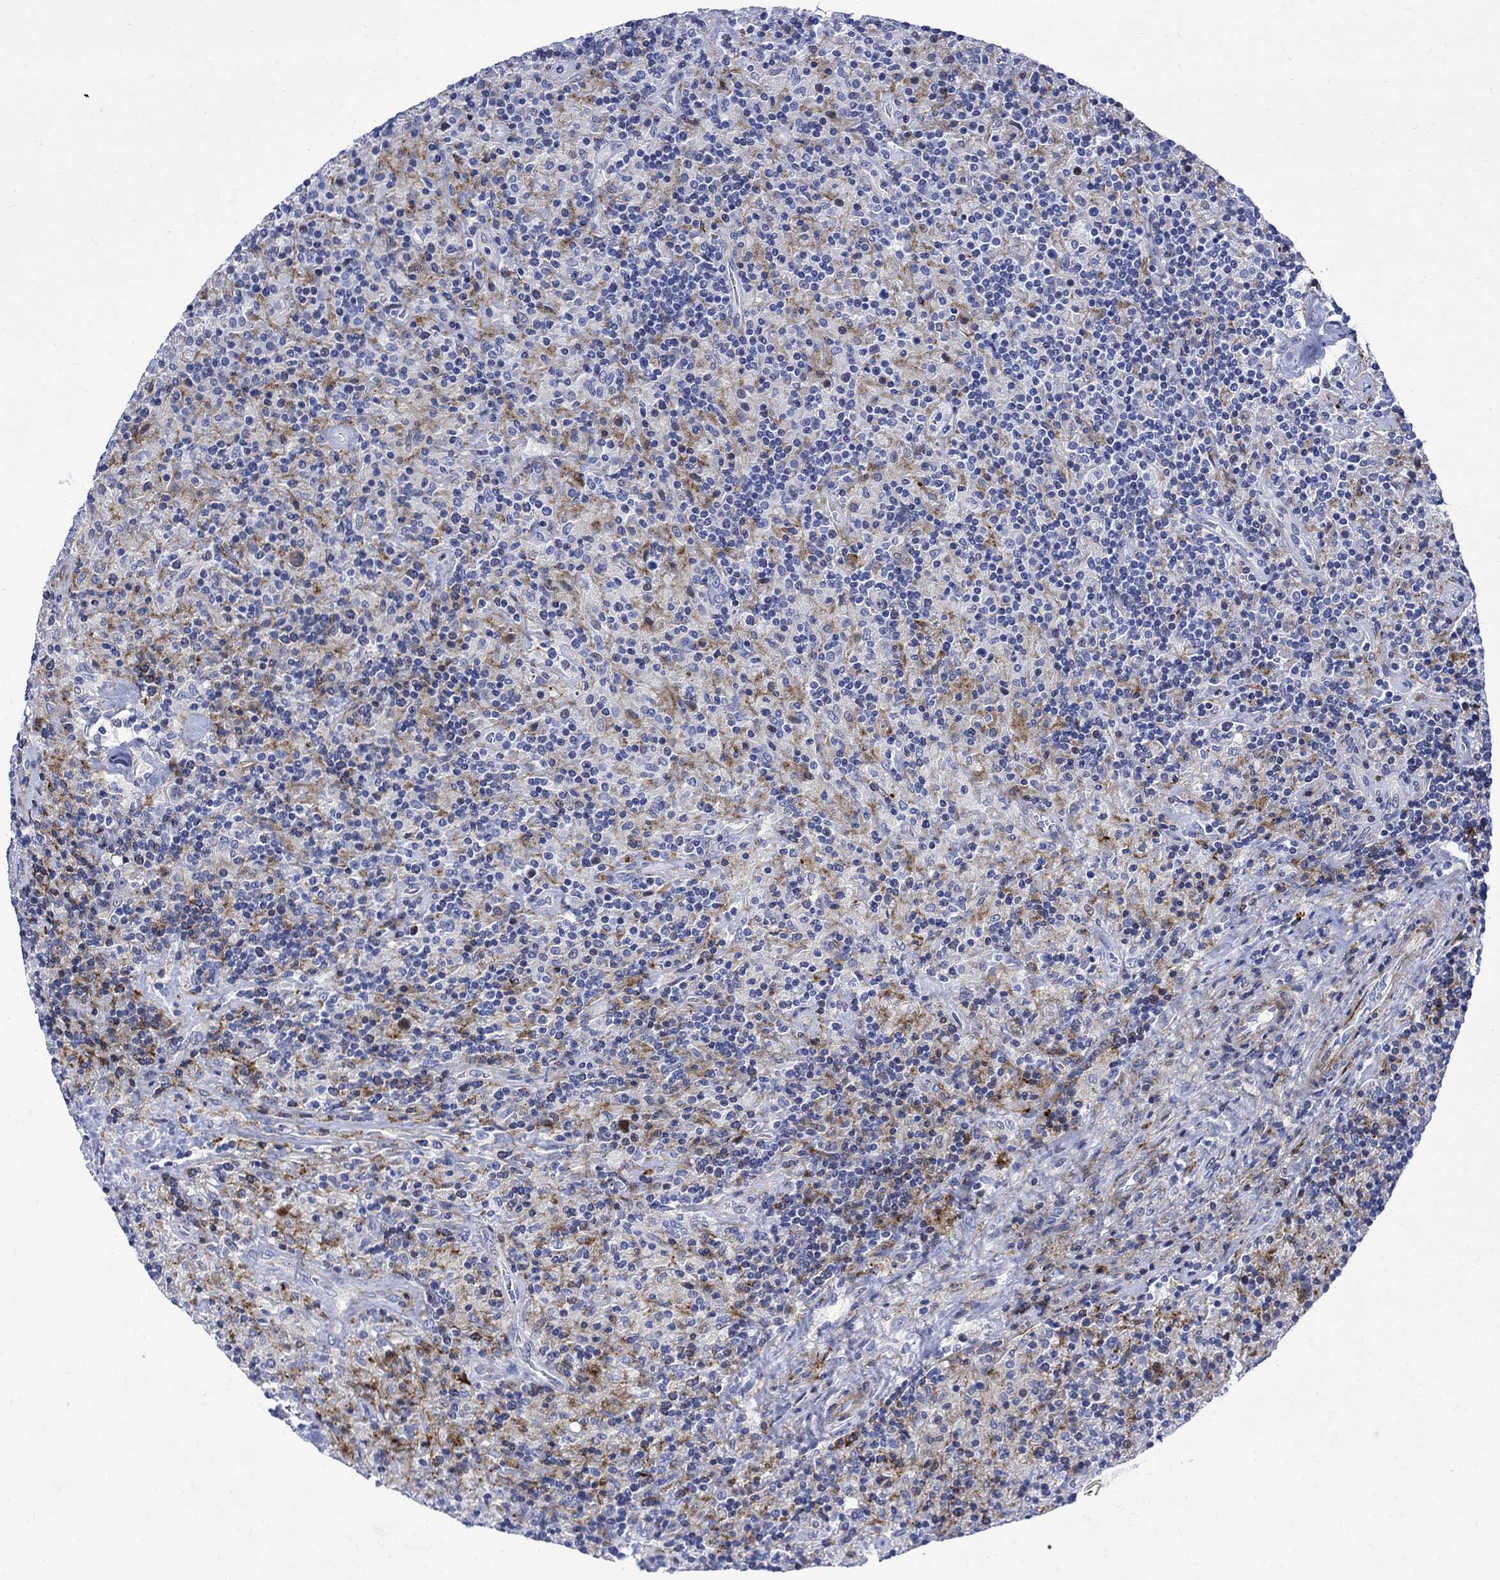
{"staining": {"intensity": "negative", "quantity": "none", "location": "none"}, "tissue": "lymphoma", "cell_type": "Tumor cells", "image_type": "cancer", "snomed": [{"axis": "morphology", "description": "Hodgkin's disease, NOS"}, {"axis": "topography", "description": "Lymph node"}], "caption": "IHC histopathology image of Hodgkin's disease stained for a protein (brown), which reveals no expression in tumor cells. The staining was performed using DAB to visualize the protein expression in brown, while the nuclei were stained in blue with hematoxylin (Magnification: 20x).", "gene": "PARVB", "patient": {"sex": "male", "age": 70}}